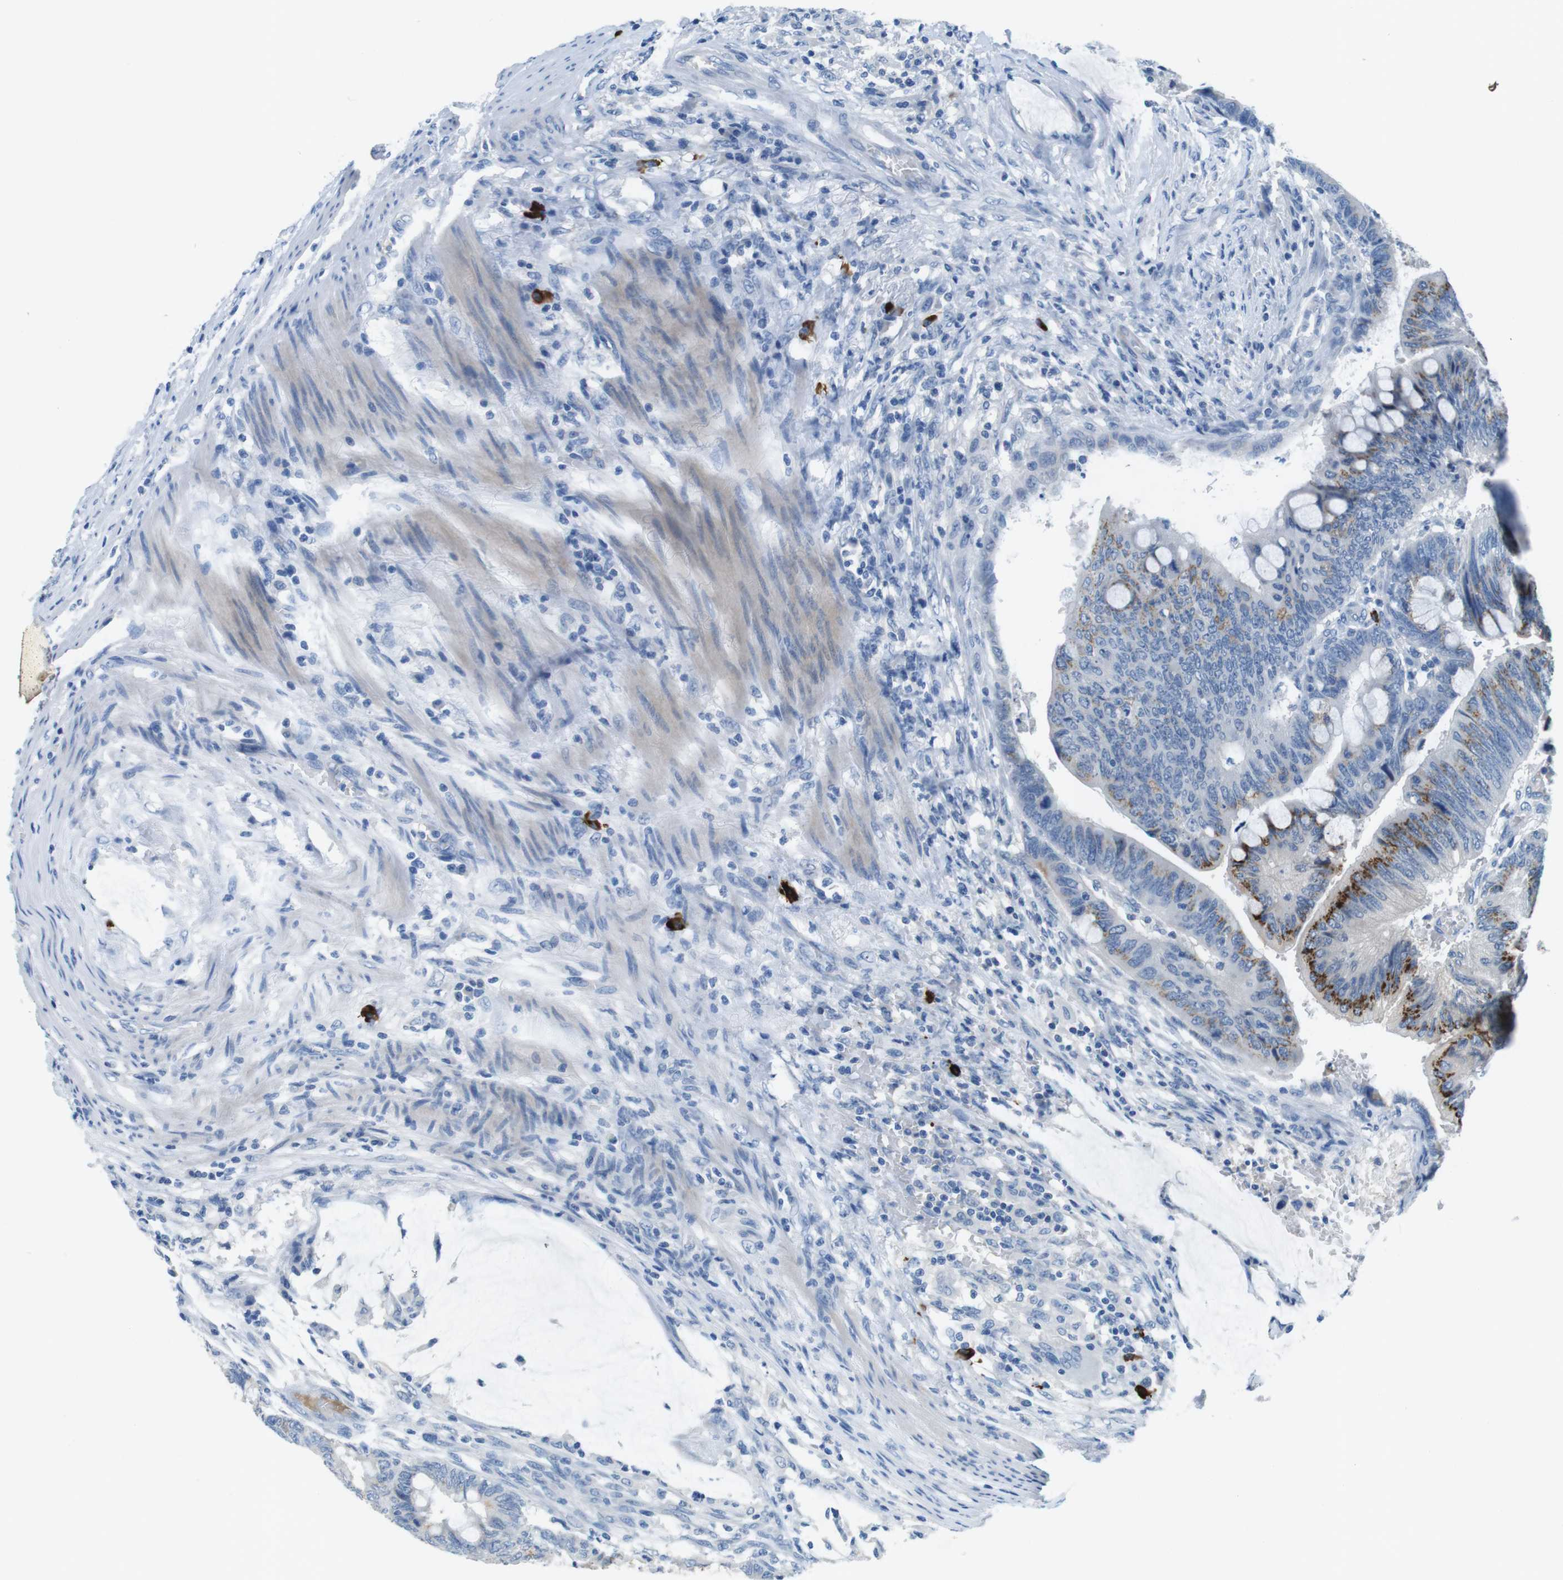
{"staining": {"intensity": "moderate", "quantity": "<25%", "location": "cytoplasmic/membranous"}, "tissue": "colorectal cancer", "cell_type": "Tumor cells", "image_type": "cancer", "snomed": [{"axis": "morphology", "description": "Normal tissue, NOS"}, {"axis": "morphology", "description": "Adenocarcinoma, NOS"}, {"axis": "topography", "description": "Rectum"}, {"axis": "topography", "description": "Peripheral nerve tissue"}], "caption": "Adenocarcinoma (colorectal) stained for a protein exhibits moderate cytoplasmic/membranous positivity in tumor cells.", "gene": "SLC35A3", "patient": {"sex": "male", "age": 92}}